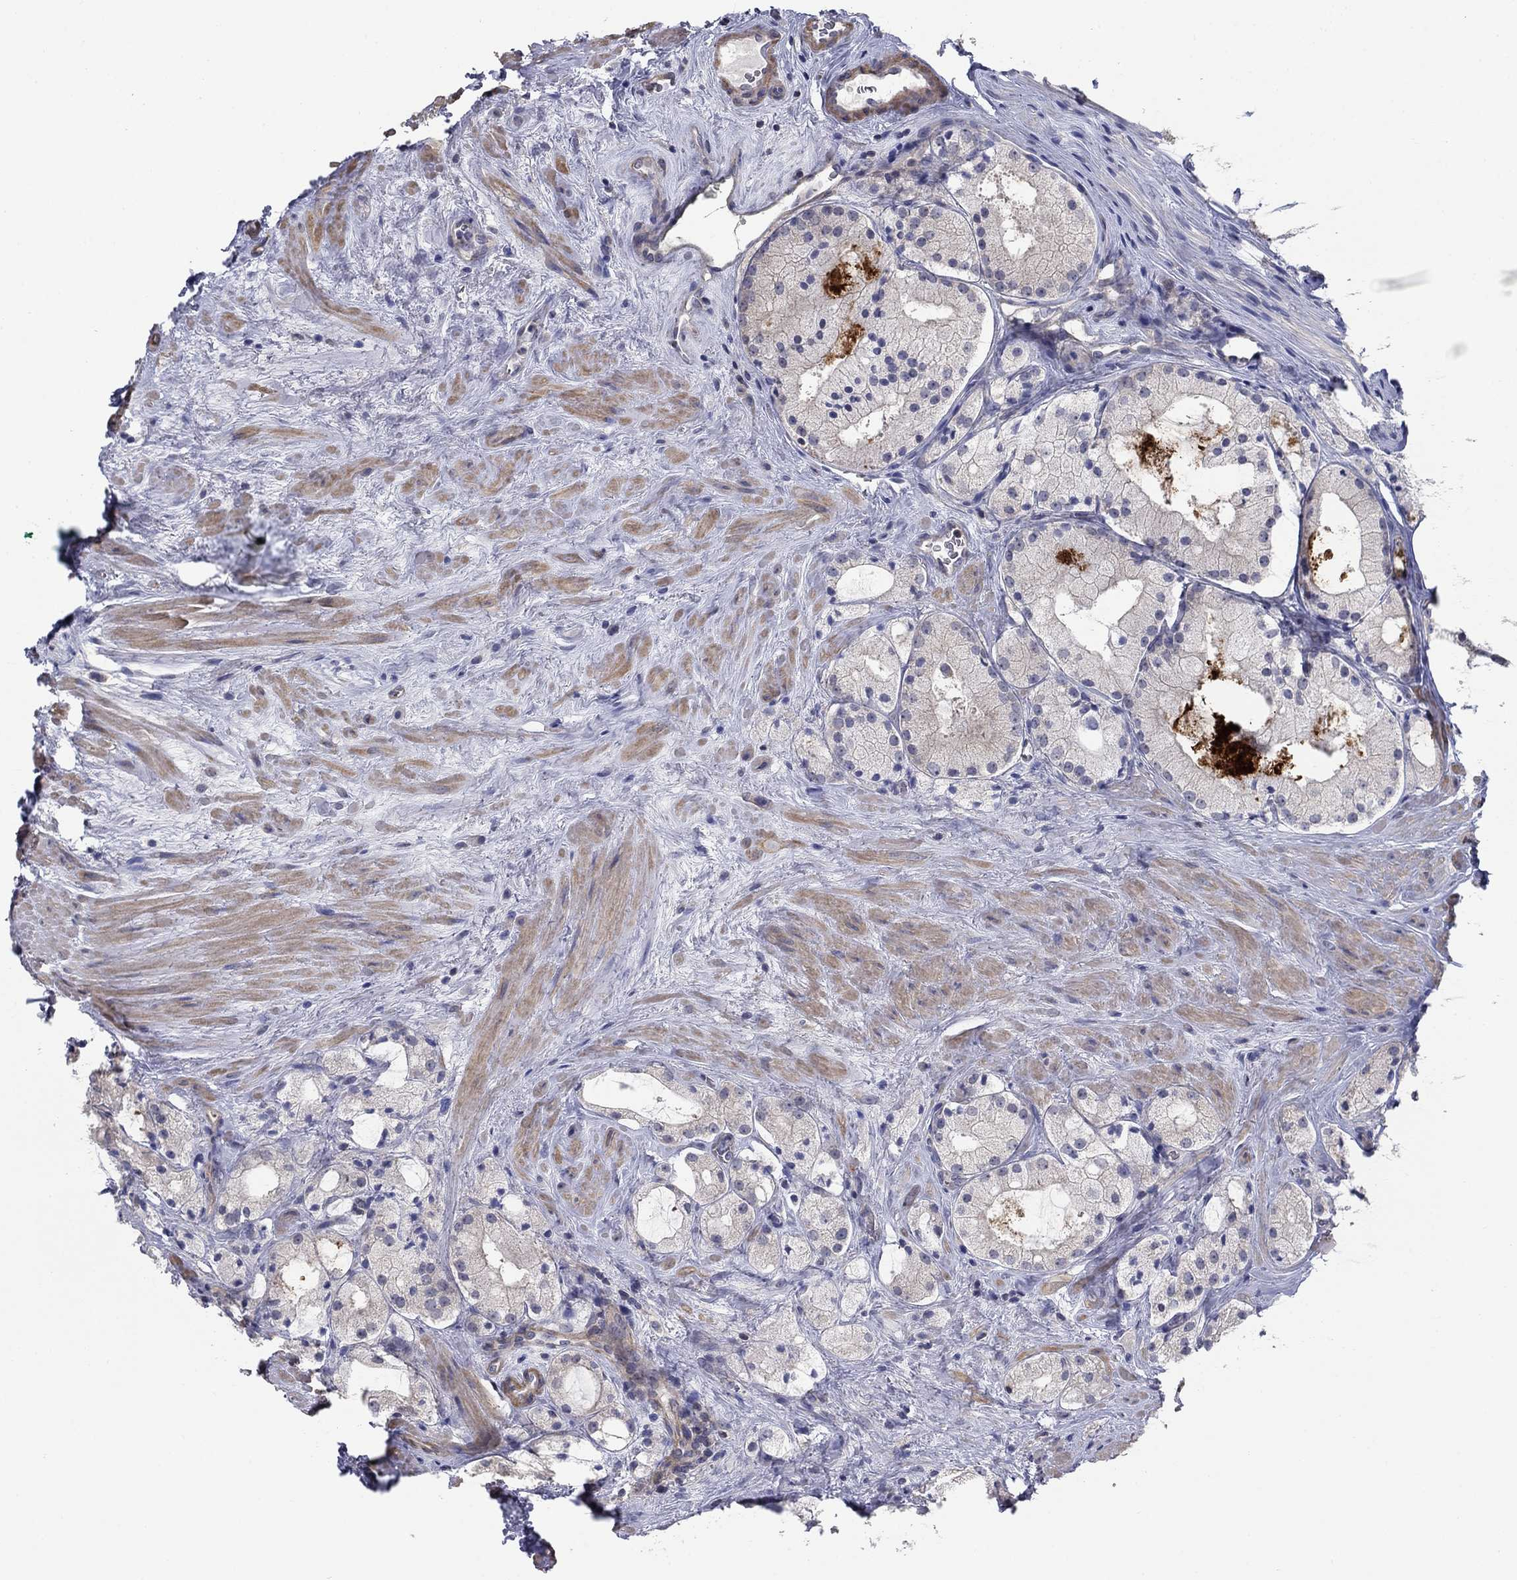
{"staining": {"intensity": "negative", "quantity": "none", "location": "none"}, "tissue": "prostate cancer", "cell_type": "Tumor cells", "image_type": "cancer", "snomed": [{"axis": "morphology", "description": "Adenocarcinoma, NOS"}, {"axis": "morphology", "description": "Adenocarcinoma, High grade"}, {"axis": "topography", "description": "Prostate"}], "caption": "Human prostate cancer stained for a protein using immunohistochemistry displays no staining in tumor cells.", "gene": "GRK7", "patient": {"sex": "male", "age": 64}}